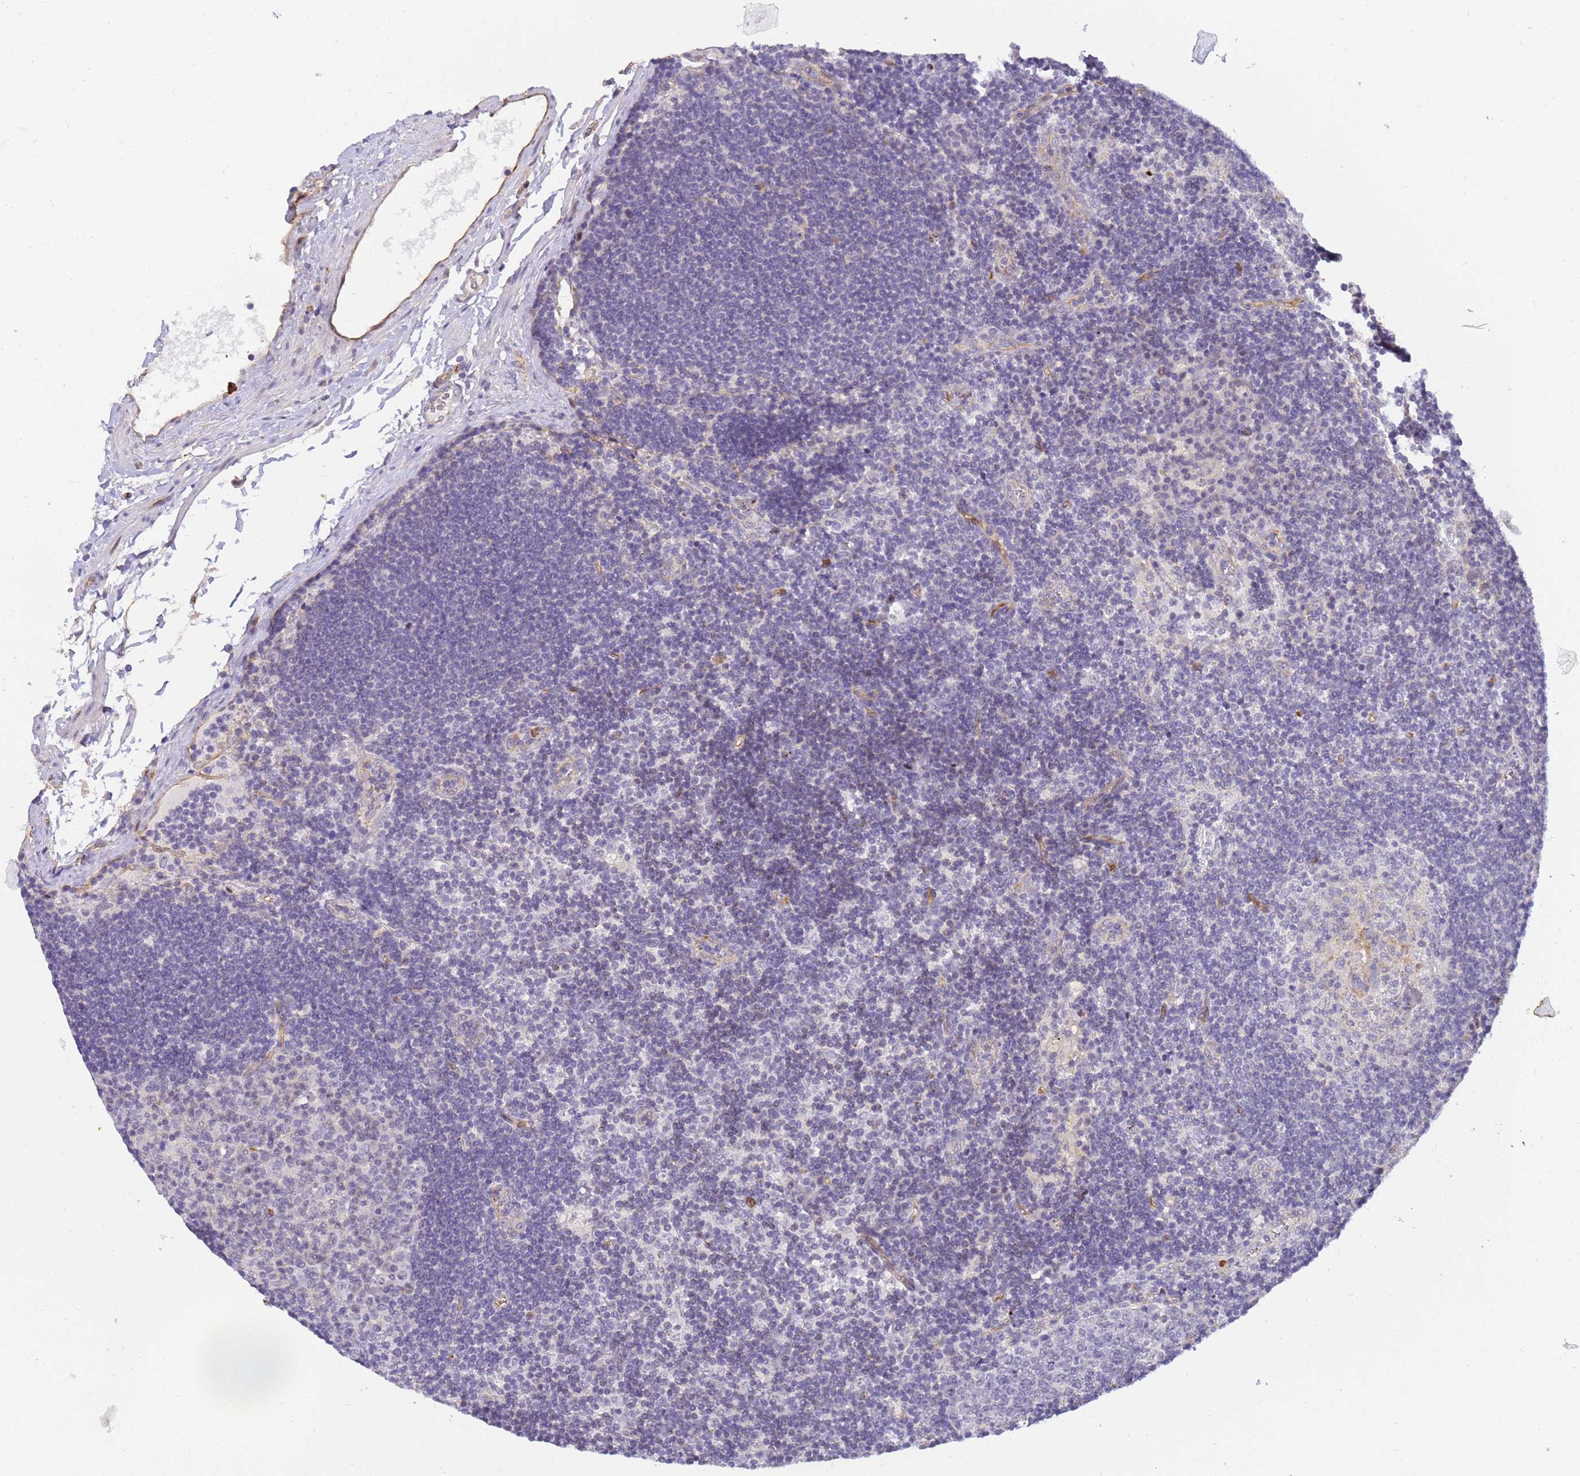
{"staining": {"intensity": "negative", "quantity": "none", "location": "none"}, "tissue": "lymph node", "cell_type": "Germinal center cells", "image_type": "normal", "snomed": [{"axis": "morphology", "description": "Normal tissue, NOS"}, {"axis": "topography", "description": "Lymph node"}], "caption": "A high-resolution photomicrograph shows immunohistochemistry staining of benign lymph node, which exhibits no significant expression in germinal center cells.", "gene": "GON4L", "patient": {"sex": "male", "age": 24}}